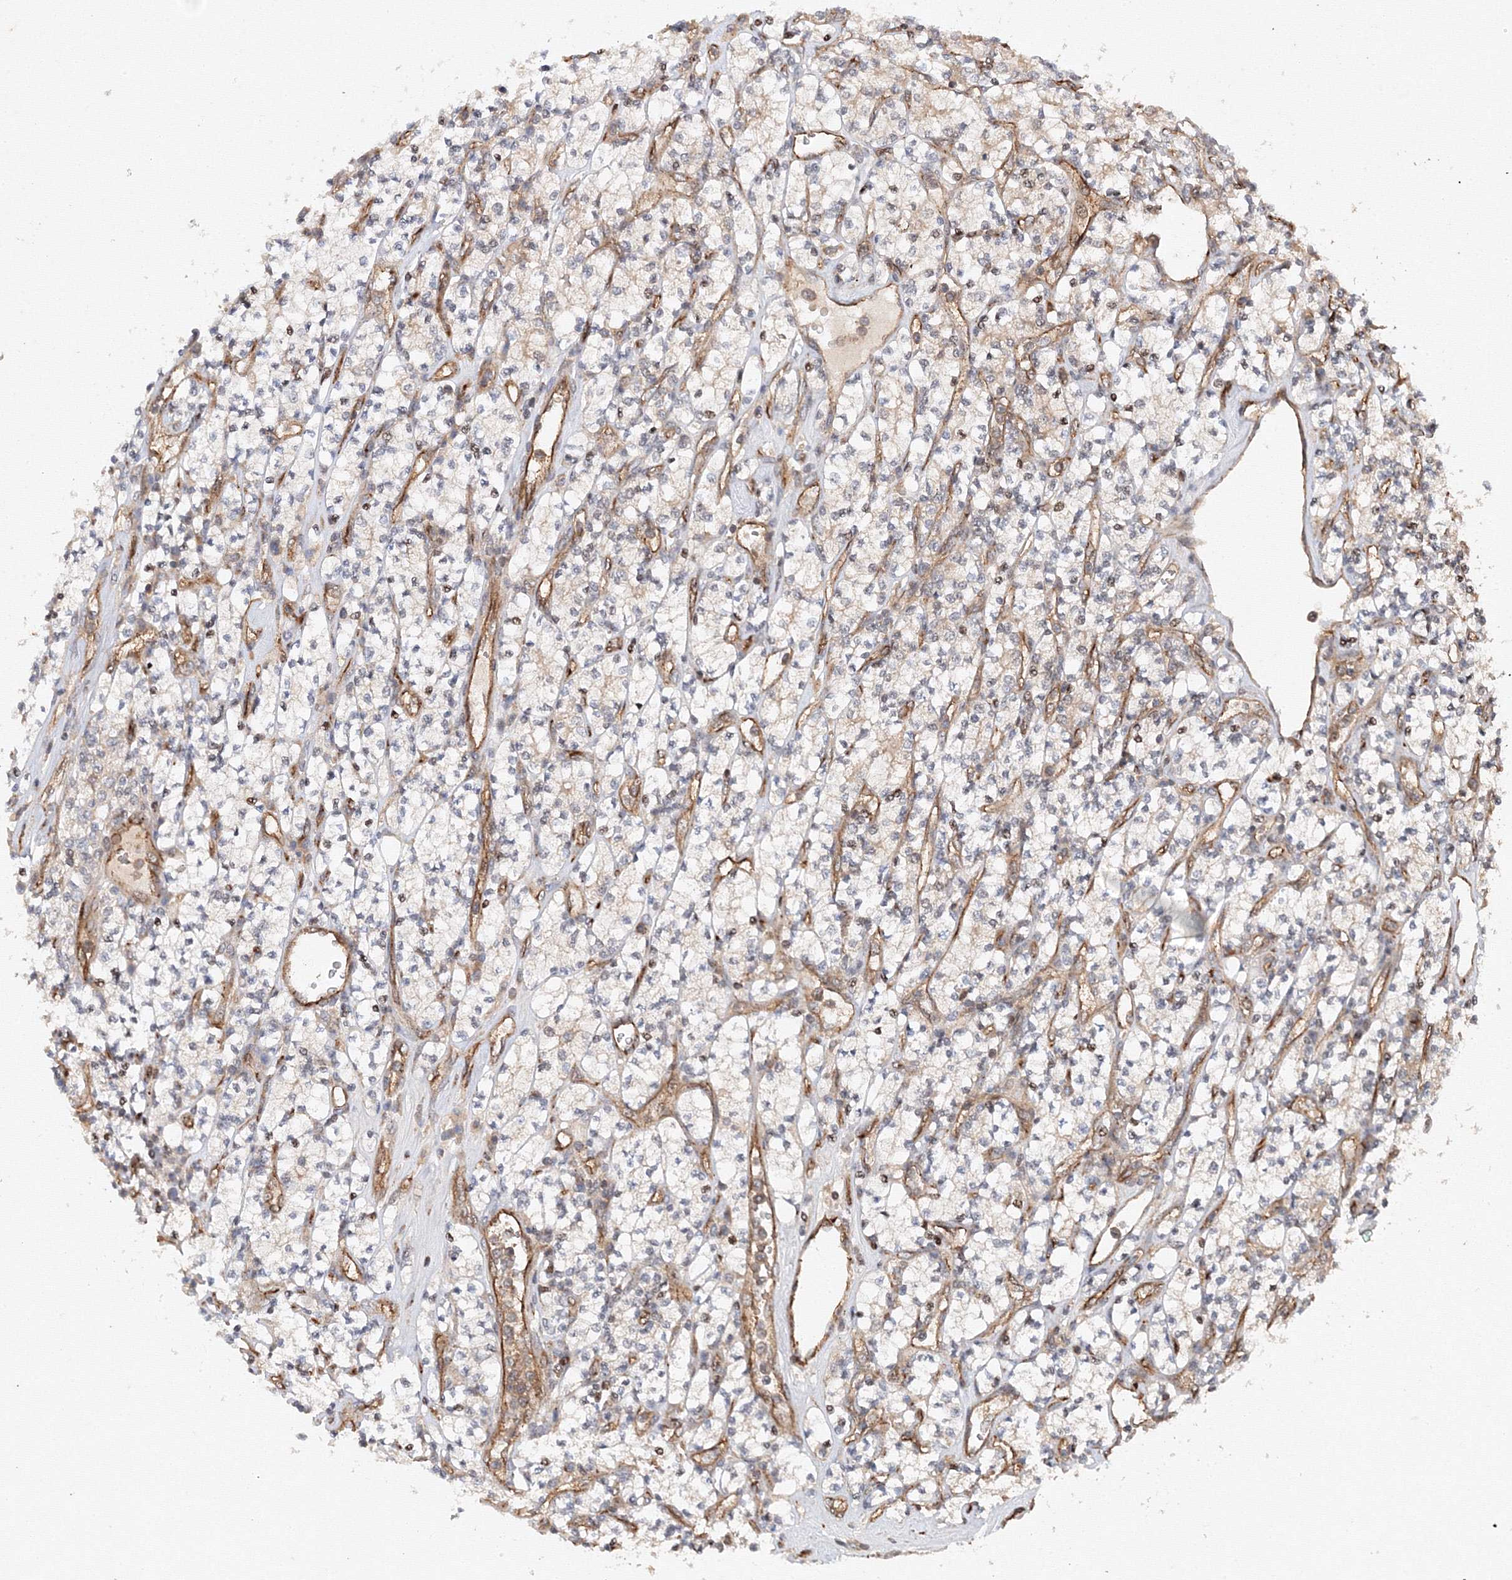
{"staining": {"intensity": "negative", "quantity": "none", "location": "none"}, "tissue": "renal cancer", "cell_type": "Tumor cells", "image_type": "cancer", "snomed": [{"axis": "morphology", "description": "Adenocarcinoma, NOS"}, {"axis": "topography", "description": "Kidney"}], "caption": "Immunohistochemical staining of renal cancer (adenocarcinoma) shows no significant staining in tumor cells. The staining is performed using DAB (3,3'-diaminobenzidine) brown chromogen with nuclei counter-stained in using hematoxylin.", "gene": "DCTD", "patient": {"sex": "male", "age": 77}}